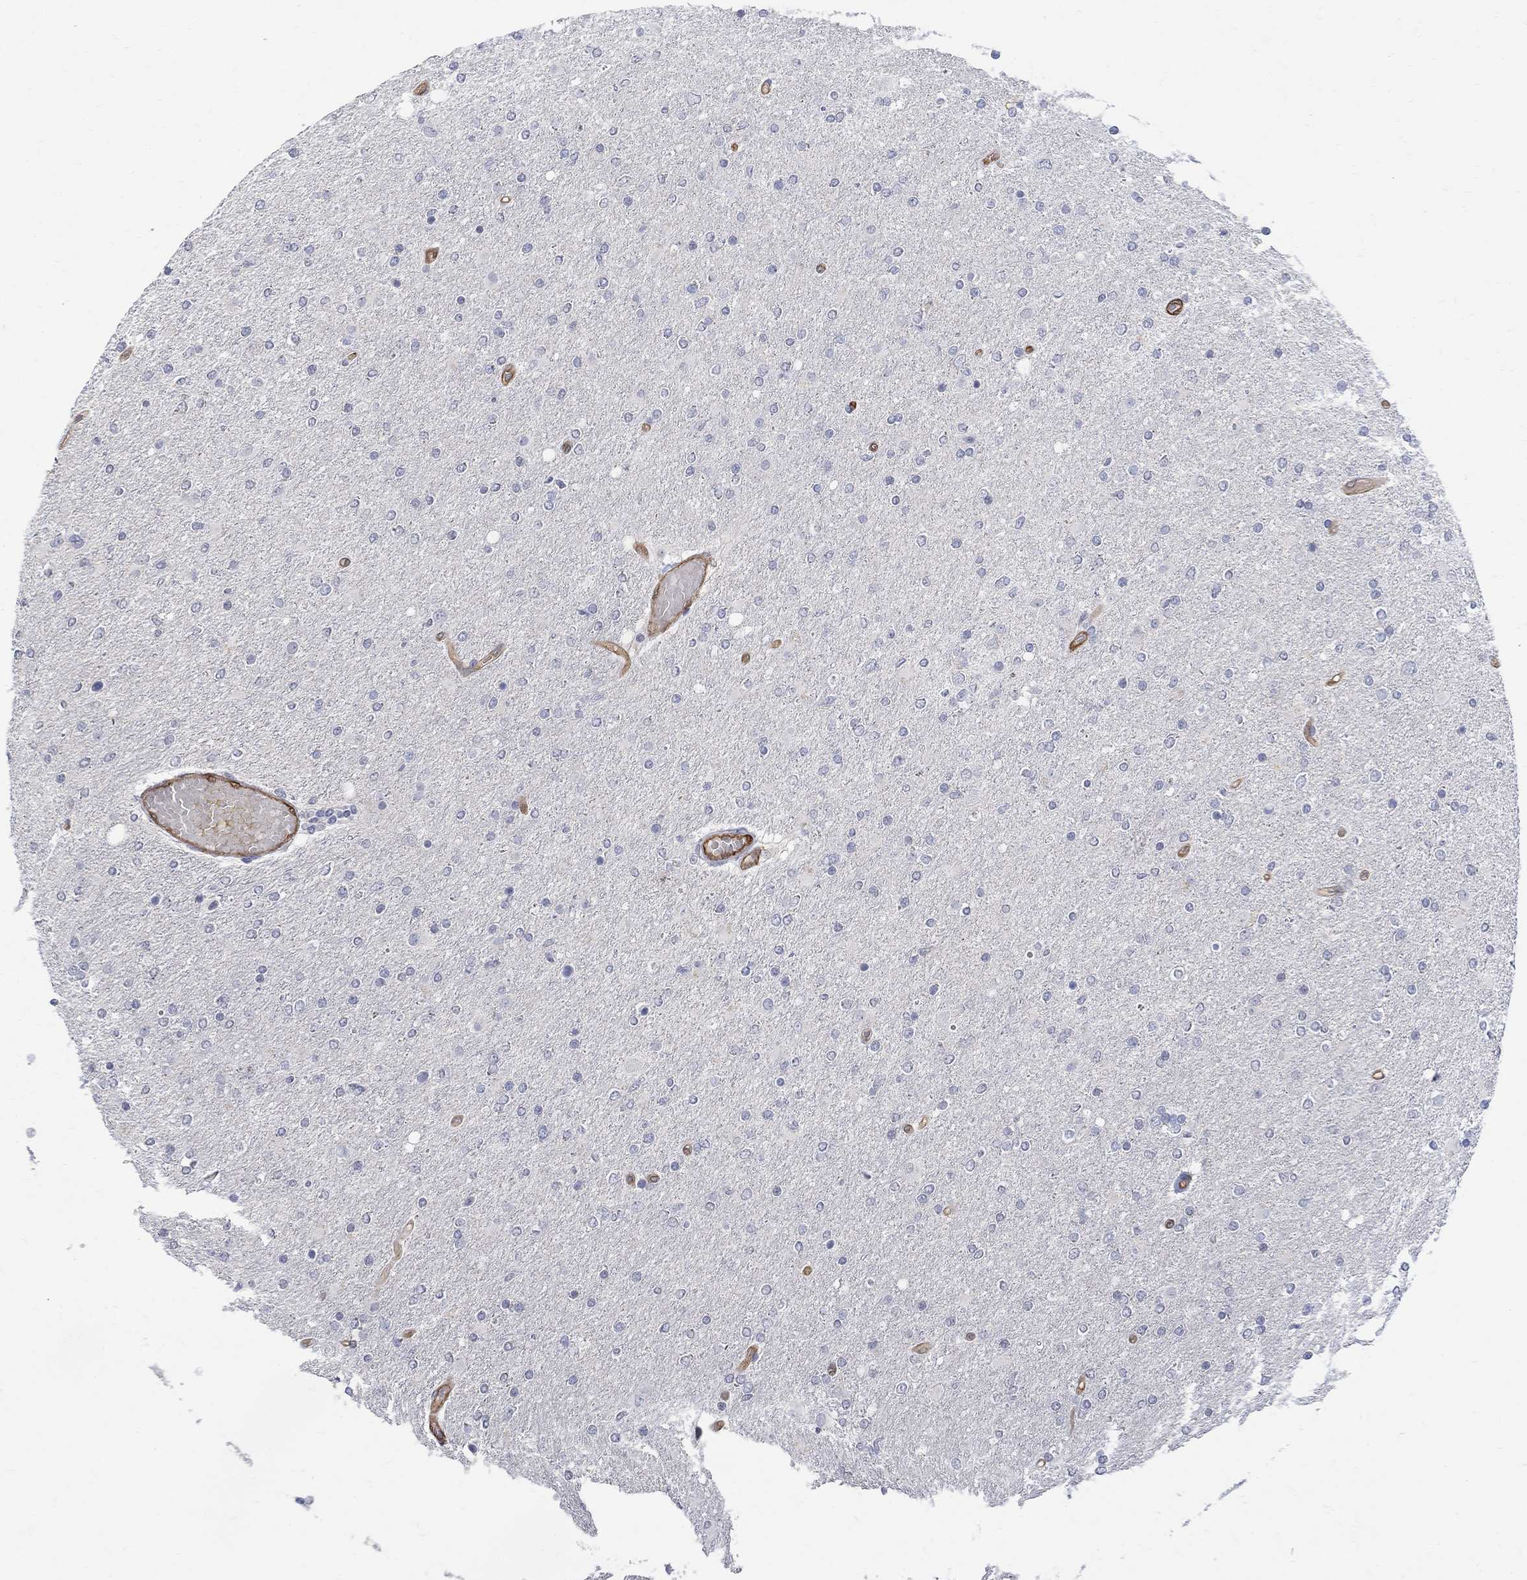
{"staining": {"intensity": "negative", "quantity": "none", "location": "none"}, "tissue": "glioma", "cell_type": "Tumor cells", "image_type": "cancer", "snomed": [{"axis": "morphology", "description": "Glioma, malignant, High grade"}, {"axis": "topography", "description": "Cerebral cortex"}], "caption": "The immunohistochemistry micrograph has no significant expression in tumor cells of malignant glioma (high-grade) tissue.", "gene": "TGM2", "patient": {"sex": "male", "age": 70}}